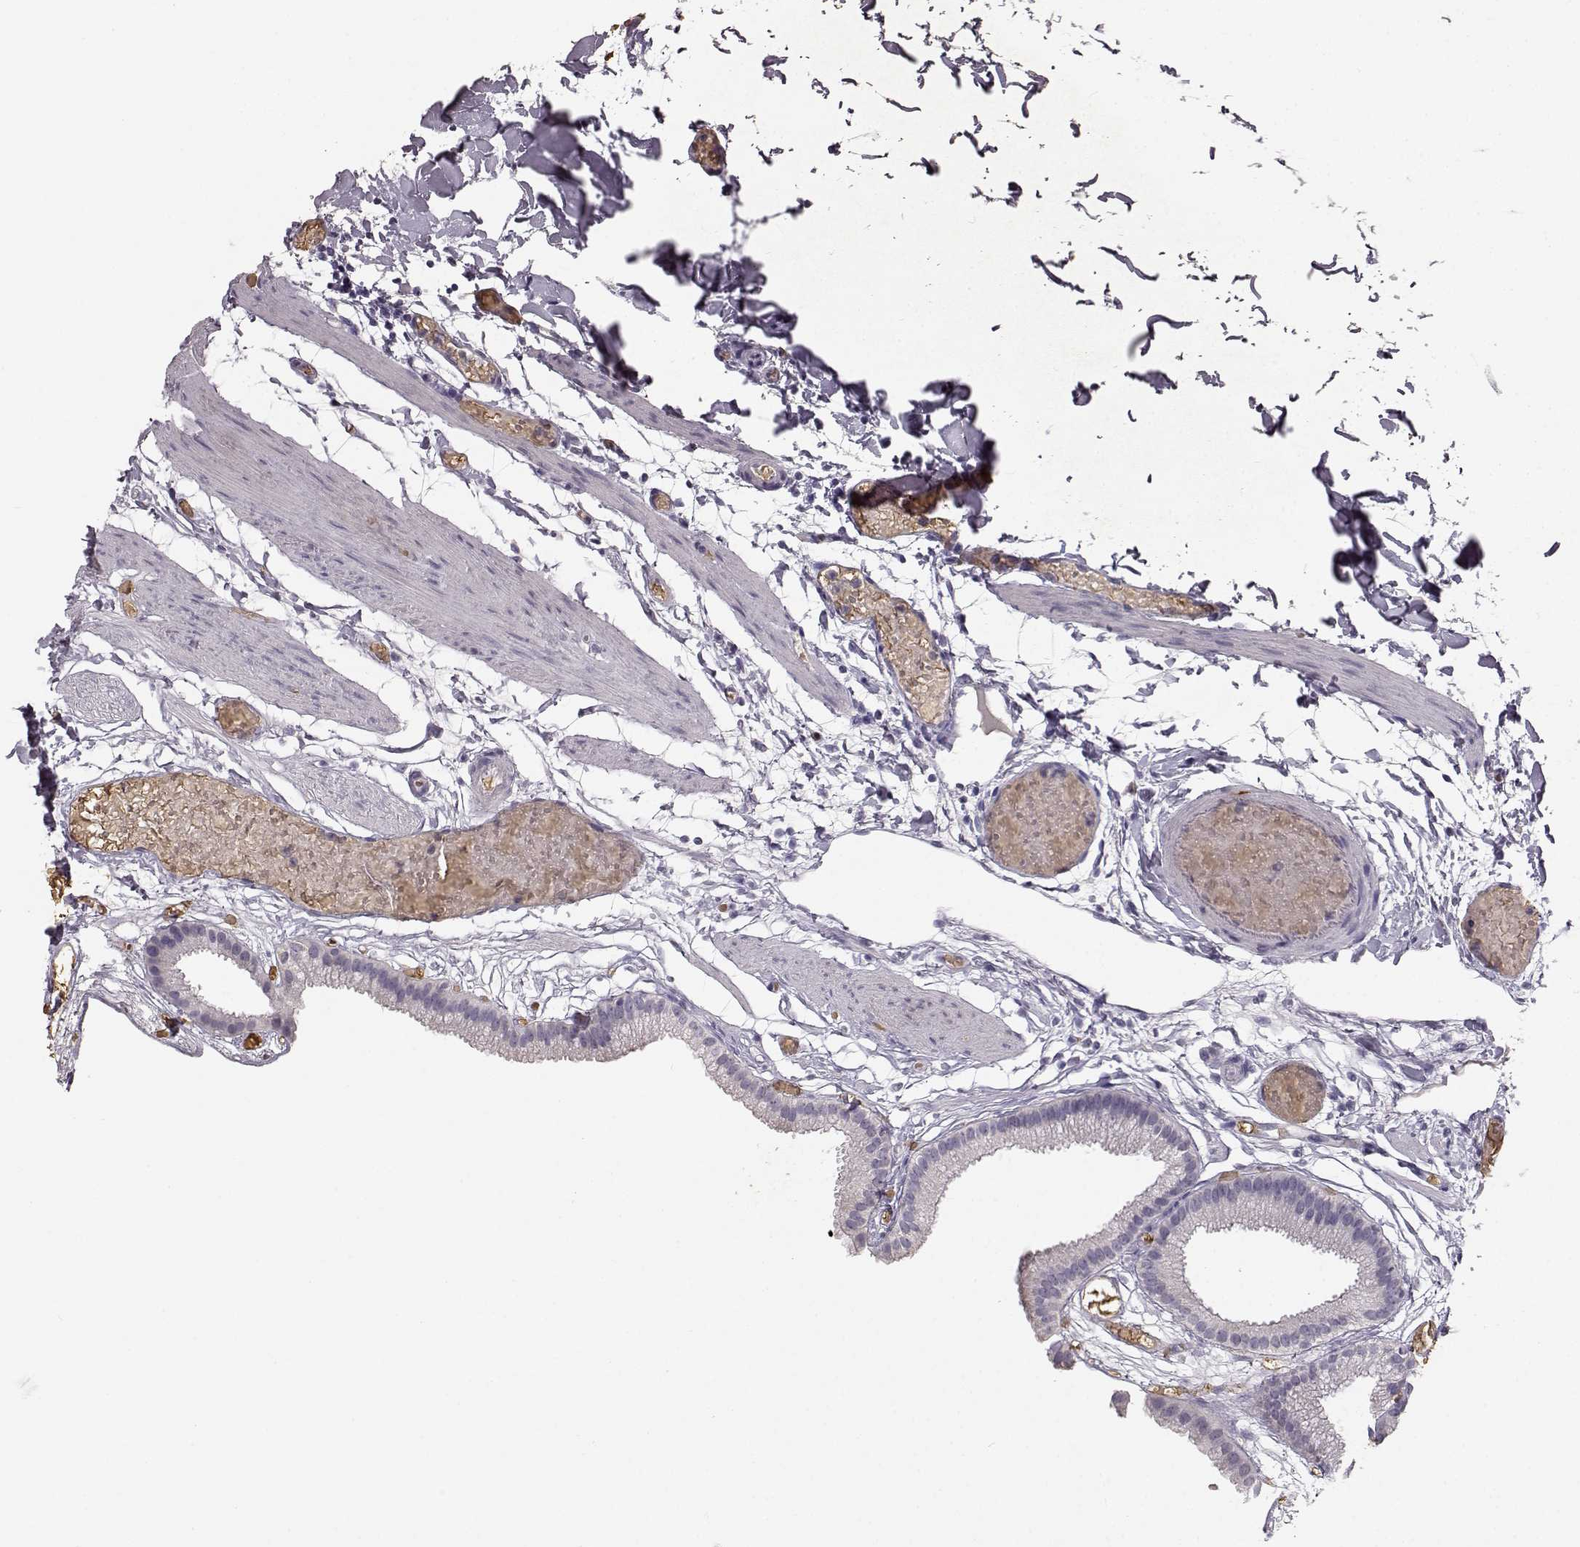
{"staining": {"intensity": "negative", "quantity": "none", "location": "none"}, "tissue": "gallbladder", "cell_type": "Glandular cells", "image_type": "normal", "snomed": [{"axis": "morphology", "description": "Normal tissue, NOS"}, {"axis": "topography", "description": "Gallbladder"}], "caption": "Glandular cells show no significant expression in benign gallbladder. (Stains: DAB IHC with hematoxylin counter stain, Microscopy: brightfield microscopy at high magnification).", "gene": "BFSP2", "patient": {"sex": "female", "age": 45}}